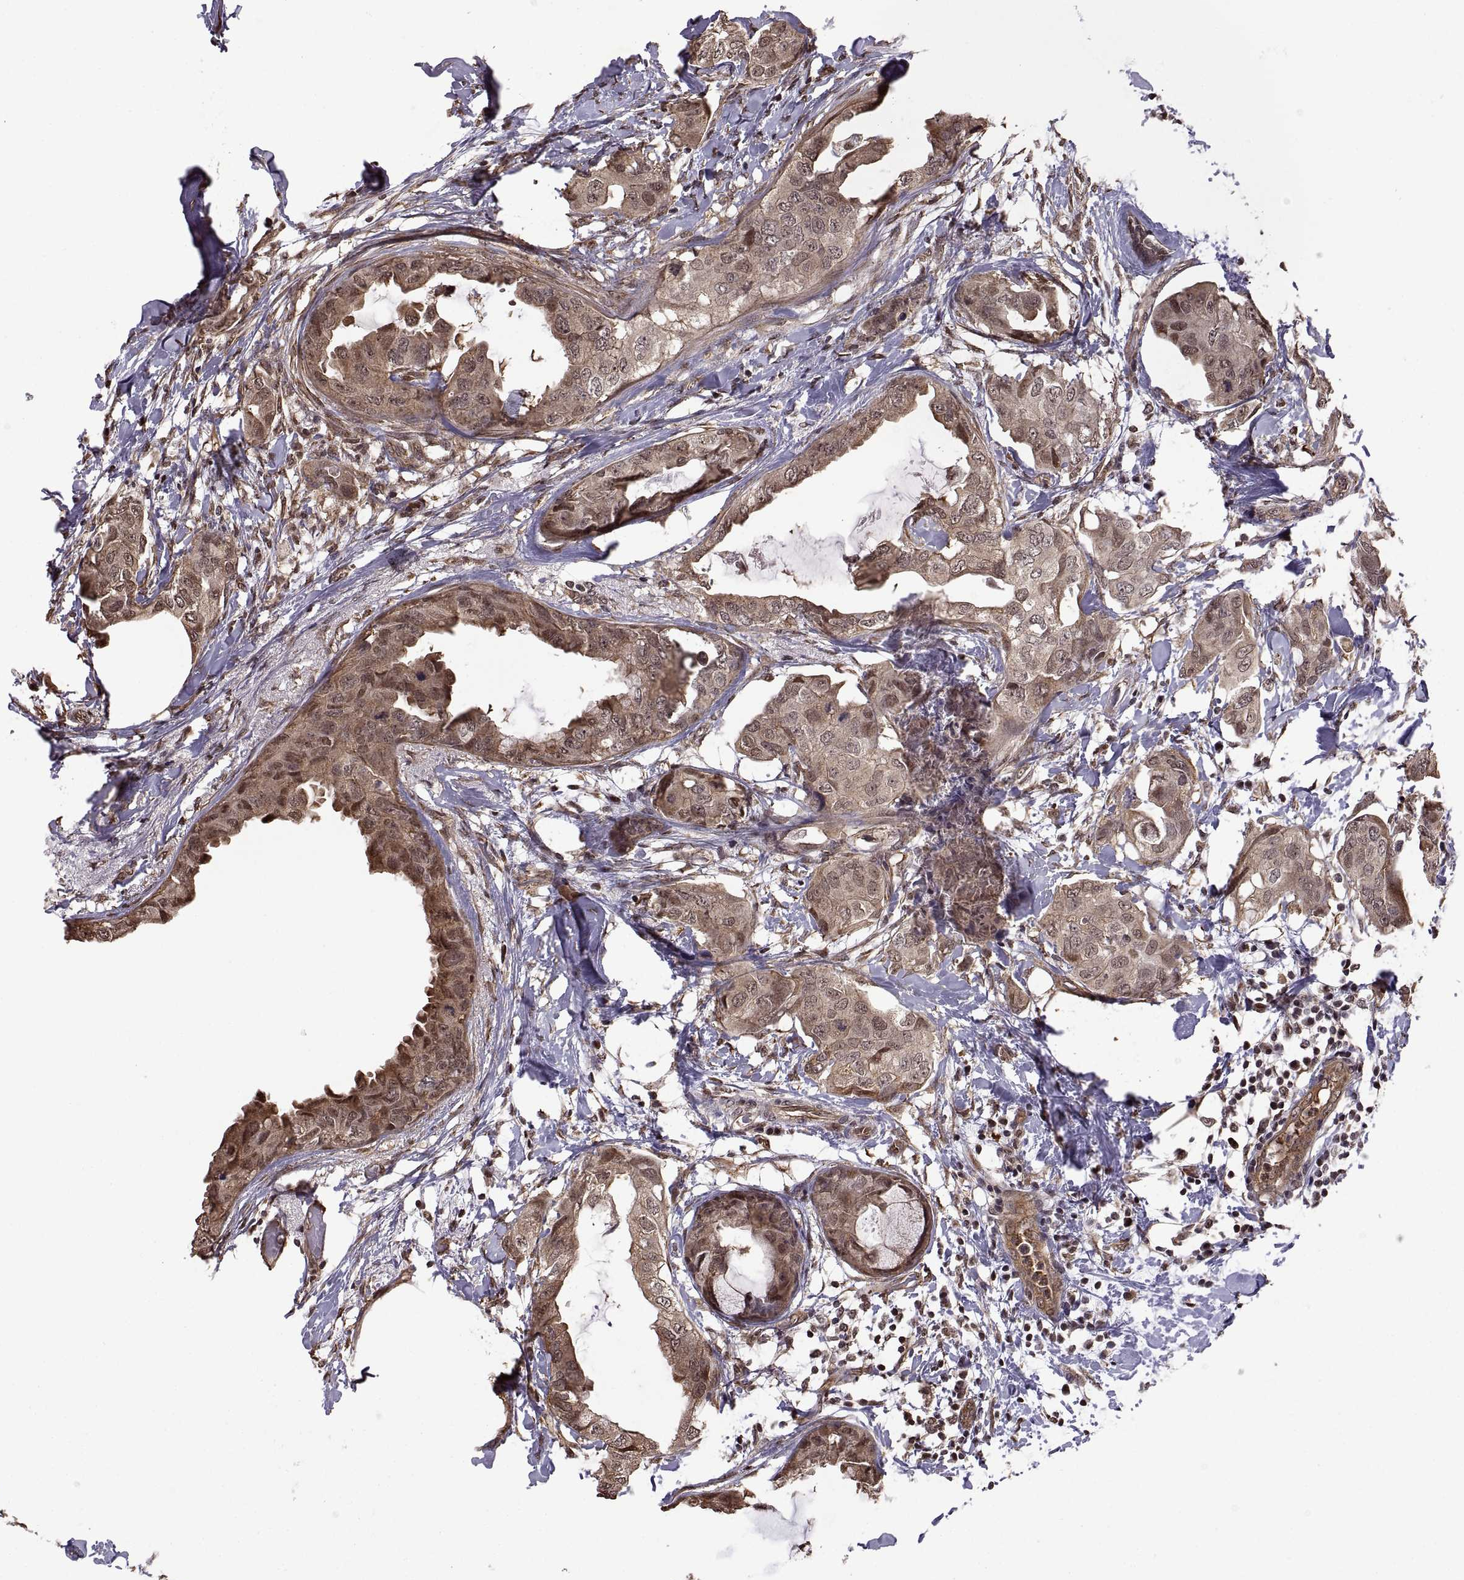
{"staining": {"intensity": "moderate", "quantity": ">75%", "location": "cytoplasmic/membranous"}, "tissue": "breast cancer", "cell_type": "Tumor cells", "image_type": "cancer", "snomed": [{"axis": "morphology", "description": "Normal tissue, NOS"}, {"axis": "morphology", "description": "Duct carcinoma"}, {"axis": "topography", "description": "Breast"}], "caption": "Tumor cells reveal medium levels of moderate cytoplasmic/membranous positivity in approximately >75% of cells in human breast intraductal carcinoma. Immunohistochemistry stains the protein of interest in brown and the nuclei are stained blue.", "gene": "ARRB1", "patient": {"sex": "female", "age": 40}}